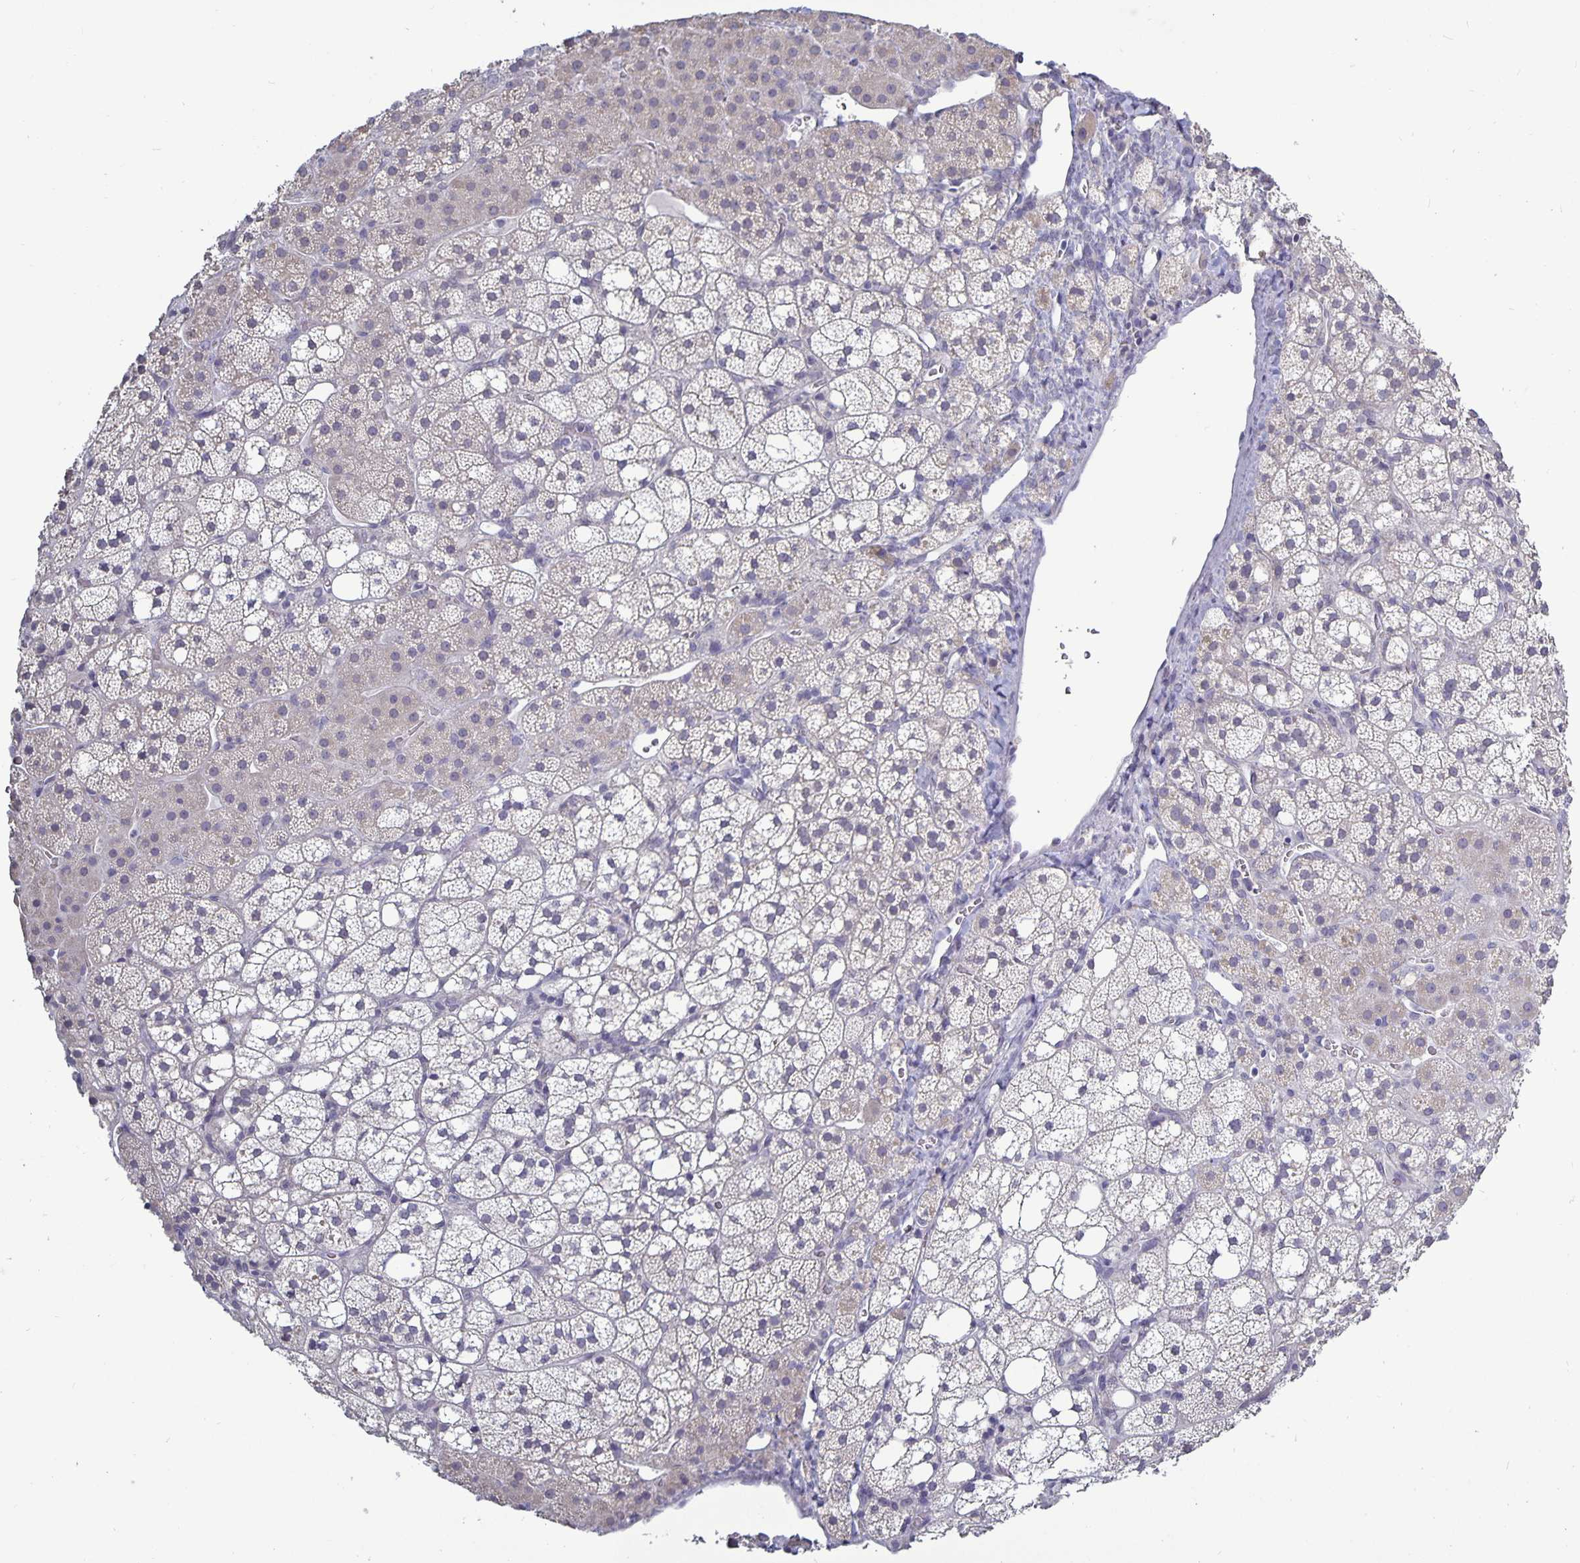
{"staining": {"intensity": "negative", "quantity": "none", "location": "none"}, "tissue": "adrenal gland", "cell_type": "Glandular cells", "image_type": "normal", "snomed": [{"axis": "morphology", "description": "Normal tissue, NOS"}, {"axis": "topography", "description": "Adrenal gland"}], "caption": "IHC histopathology image of unremarkable adrenal gland stained for a protein (brown), which displays no staining in glandular cells. (DAB immunohistochemistry (IHC) visualized using brightfield microscopy, high magnification).", "gene": "PLCB3", "patient": {"sex": "male", "age": 53}}